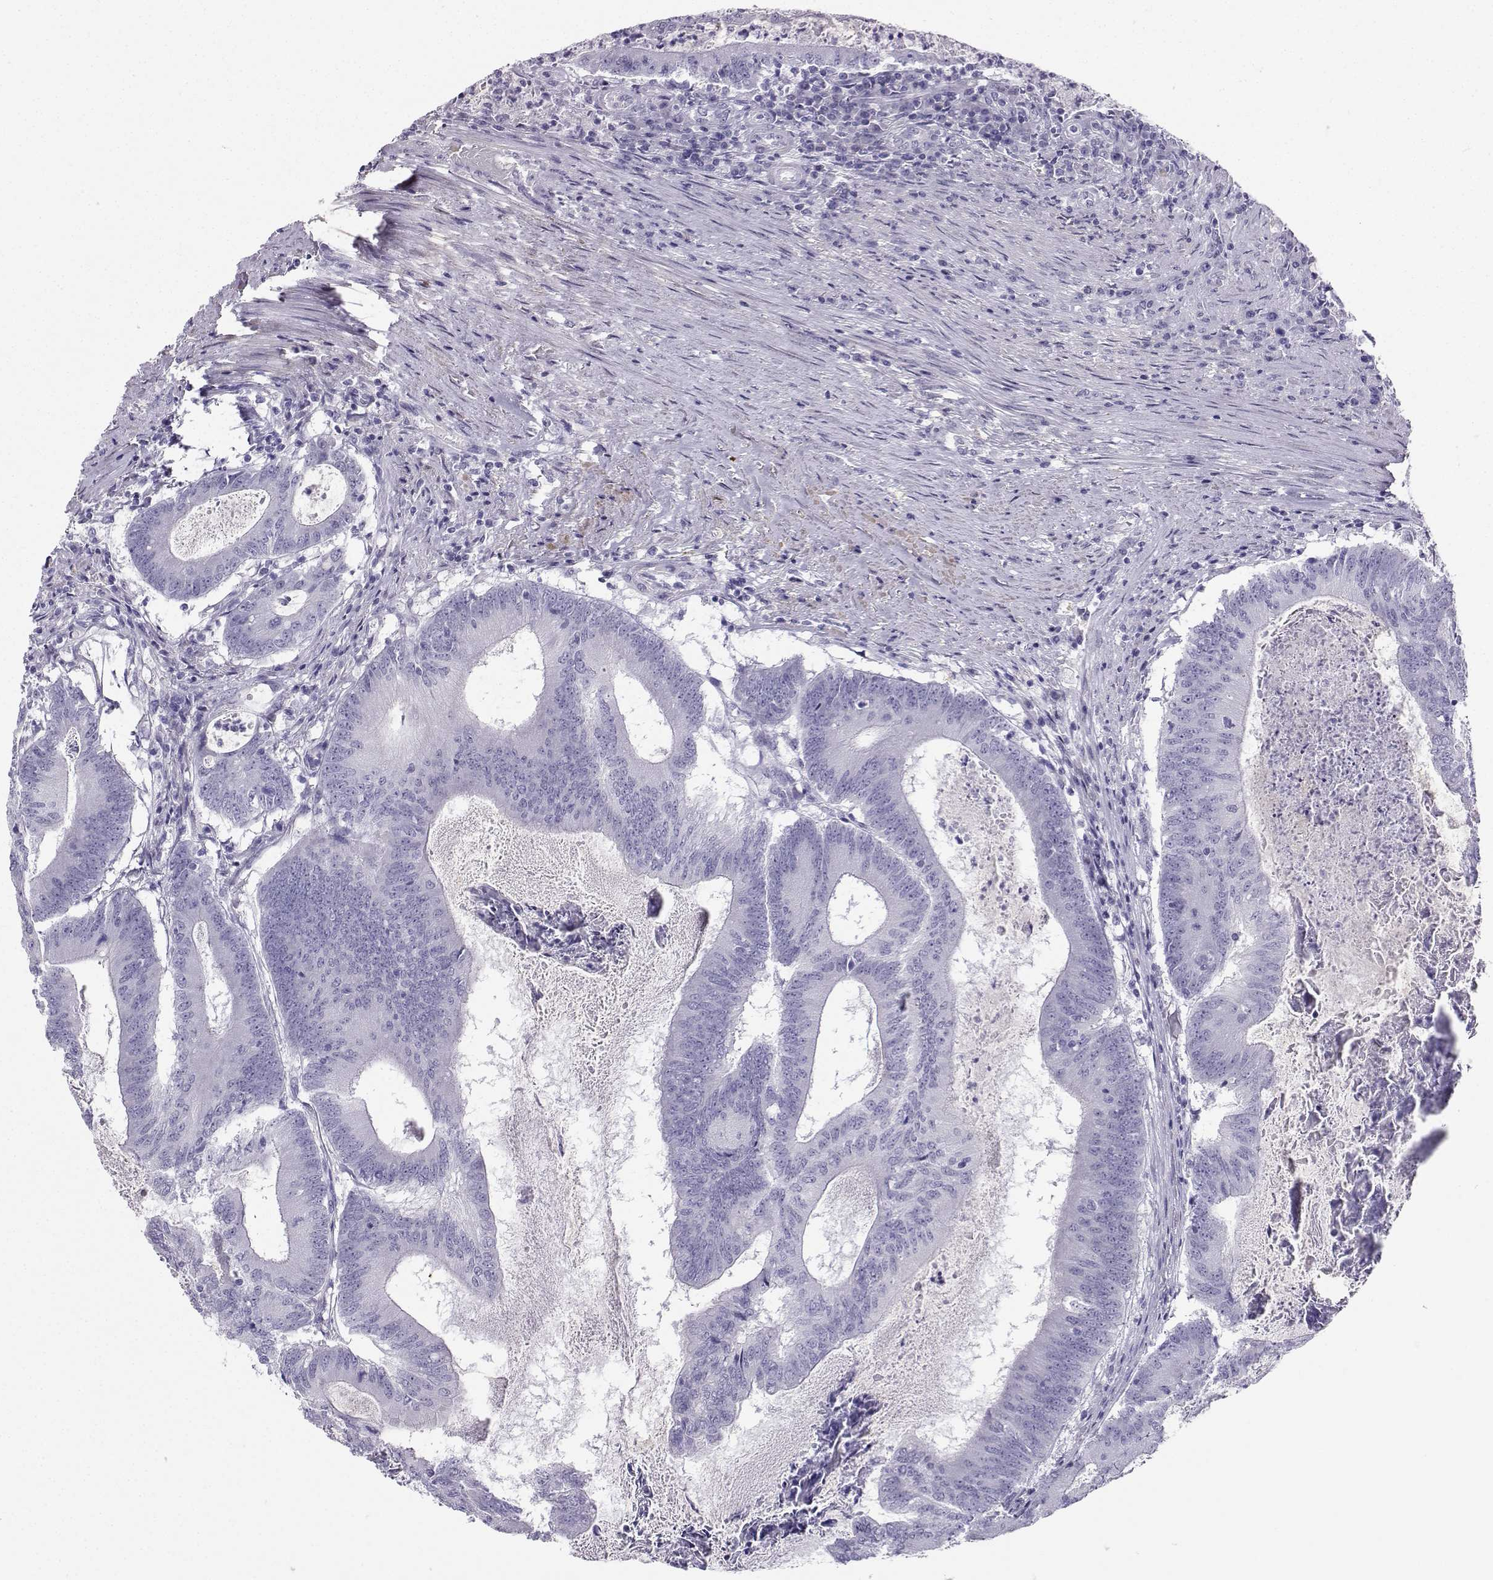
{"staining": {"intensity": "negative", "quantity": "none", "location": "none"}, "tissue": "colorectal cancer", "cell_type": "Tumor cells", "image_type": "cancer", "snomed": [{"axis": "morphology", "description": "Adenocarcinoma, NOS"}, {"axis": "topography", "description": "Colon"}], "caption": "A micrograph of colorectal cancer (adenocarcinoma) stained for a protein exhibits no brown staining in tumor cells.", "gene": "KIF17", "patient": {"sex": "female", "age": 70}}